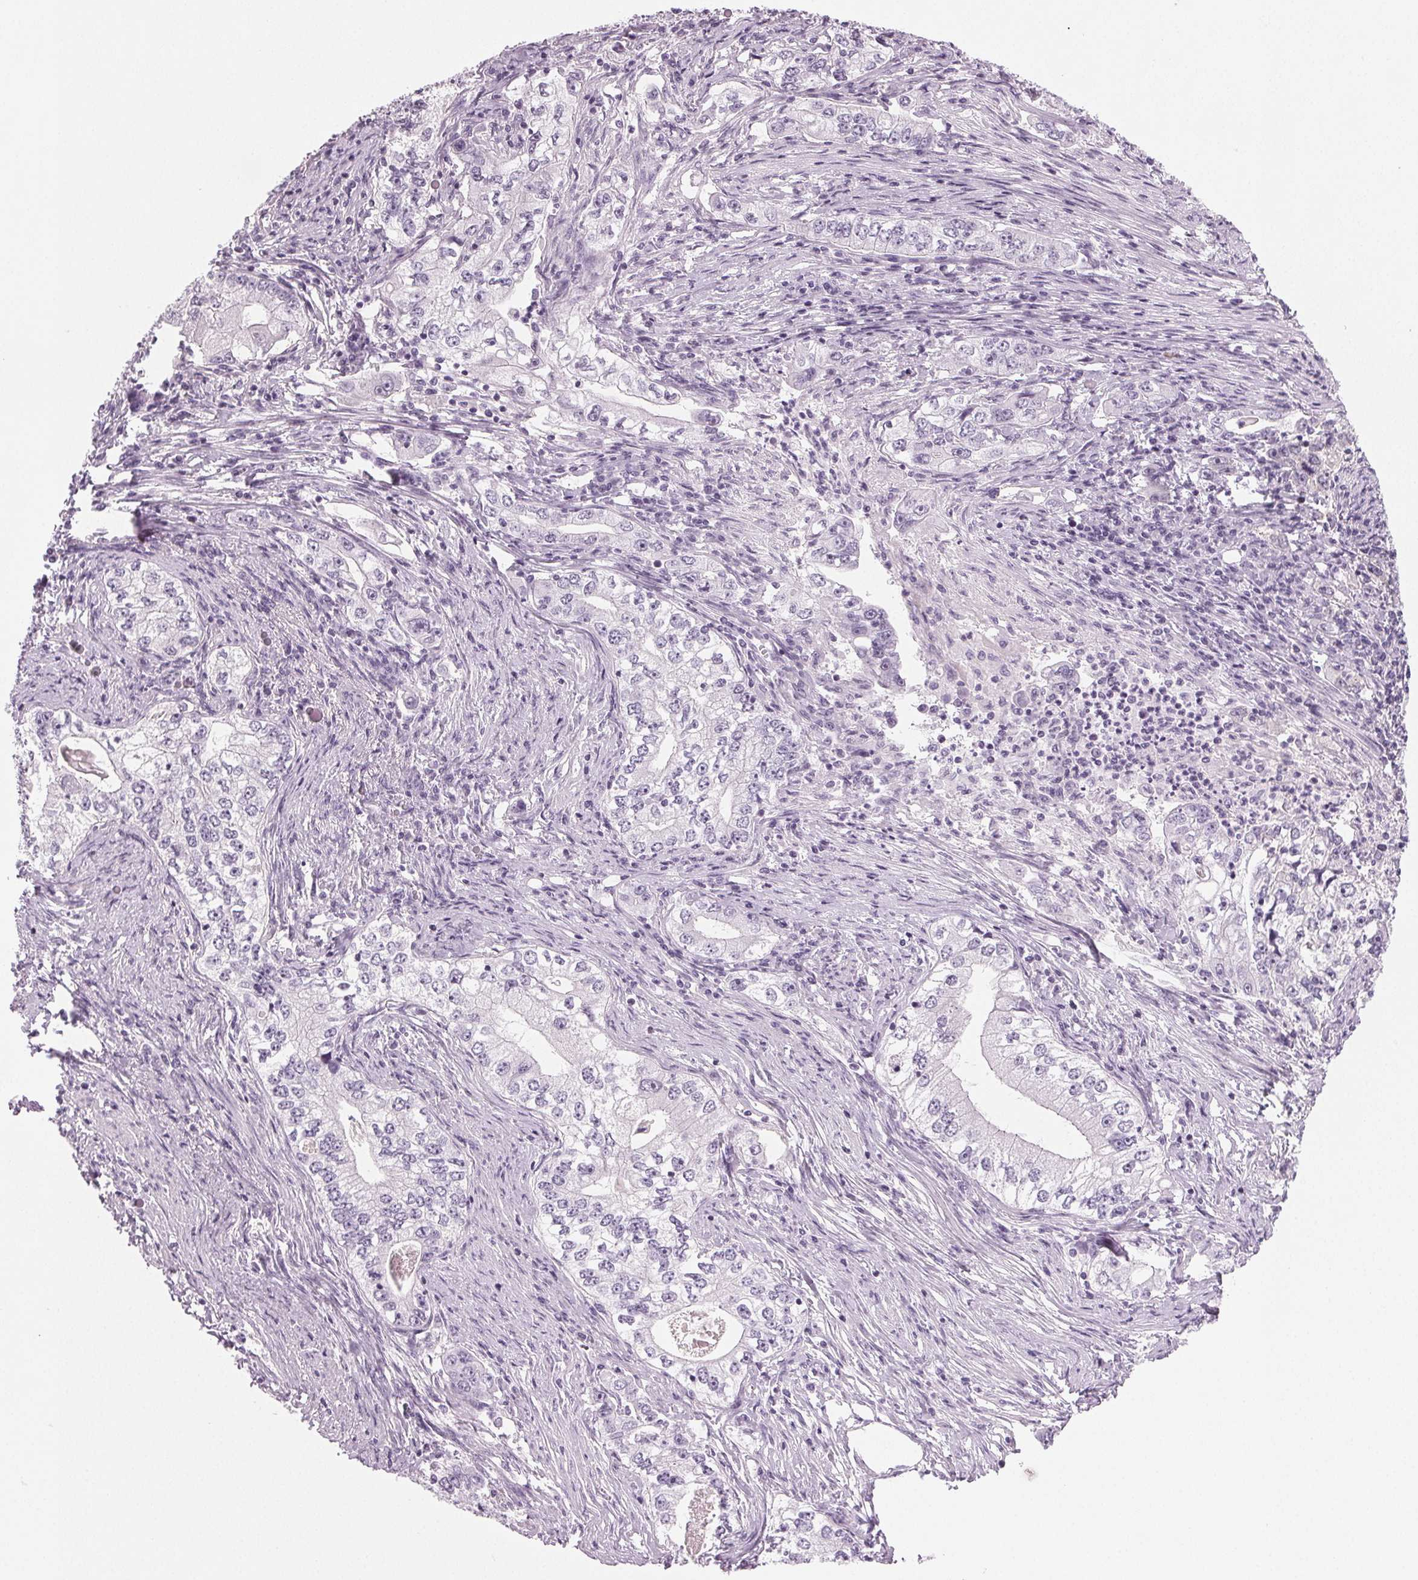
{"staining": {"intensity": "negative", "quantity": "none", "location": "none"}, "tissue": "stomach cancer", "cell_type": "Tumor cells", "image_type": "cancer", "snomed": [{"axis": "morphology", "description": "Adenocarcinoma, NOS"}, {"axis": "topography", "description": "Stomach, lower"}], "caption": "Tumor cells show no significant protein positivity in adenocarcinoma (stomach).", "gene": "IGF2BP1", "patient": {"sex": "female", "age": 72}}